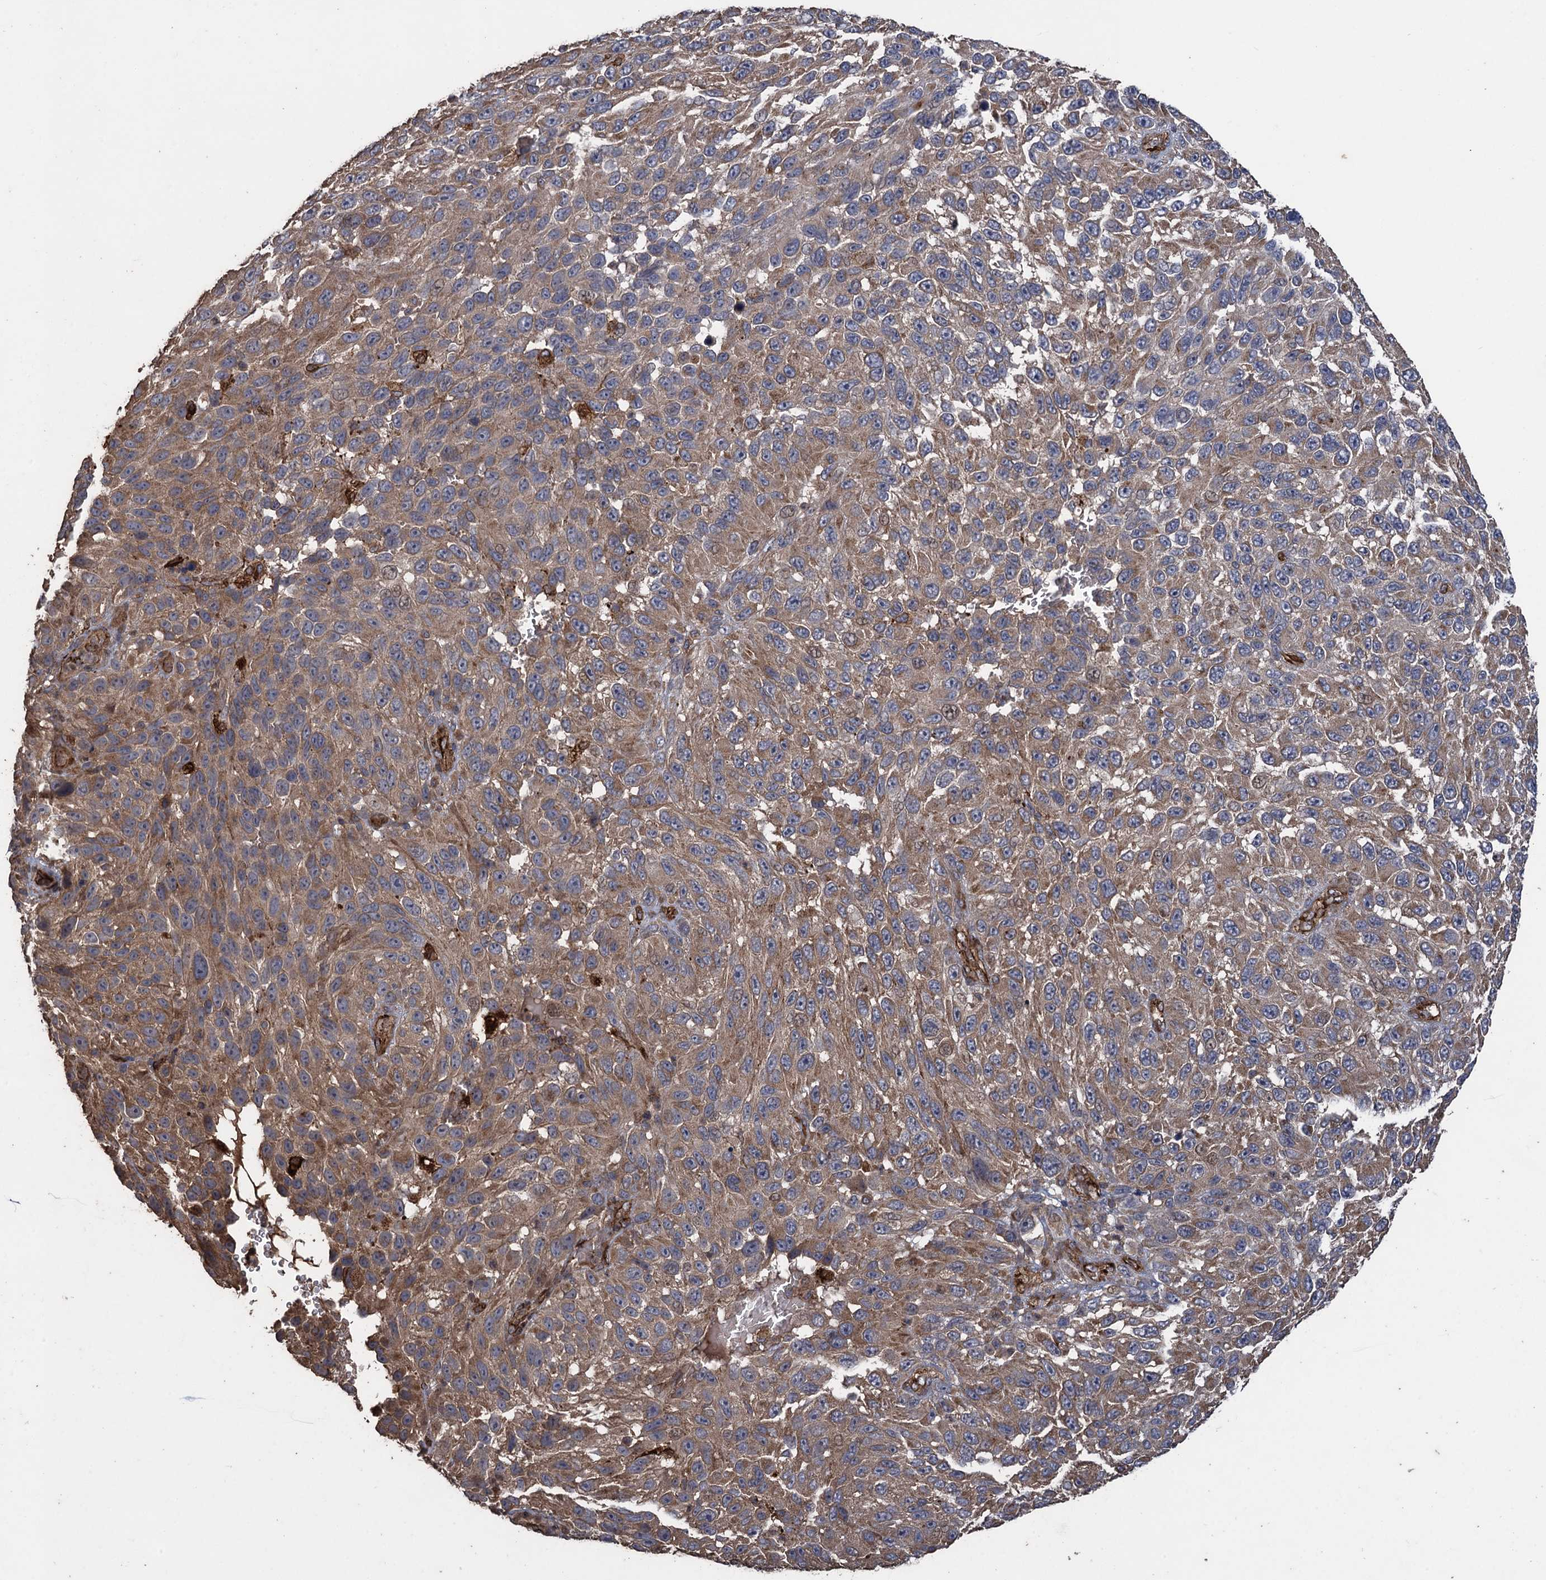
{"staining": {"intensity": "moderate", "quantity": ">75%", "location": "cytoplasmic/membranous"}, "tissue": "melanoma", "cell_type": "Tumor cells", "image_type": "cancer", "snomed": [{"axis": "morphology", "description": "Malignant melanoma, NOS"}, {"axis": "topography", "description": "Skin"}], "caption": "A brown stain highlights moderate cytoplasmic/membranous positivity of a protein in human melanoma tumor cells.", "gene": "TXNDC11", "patient": {"sex": "female", "age": 96}}